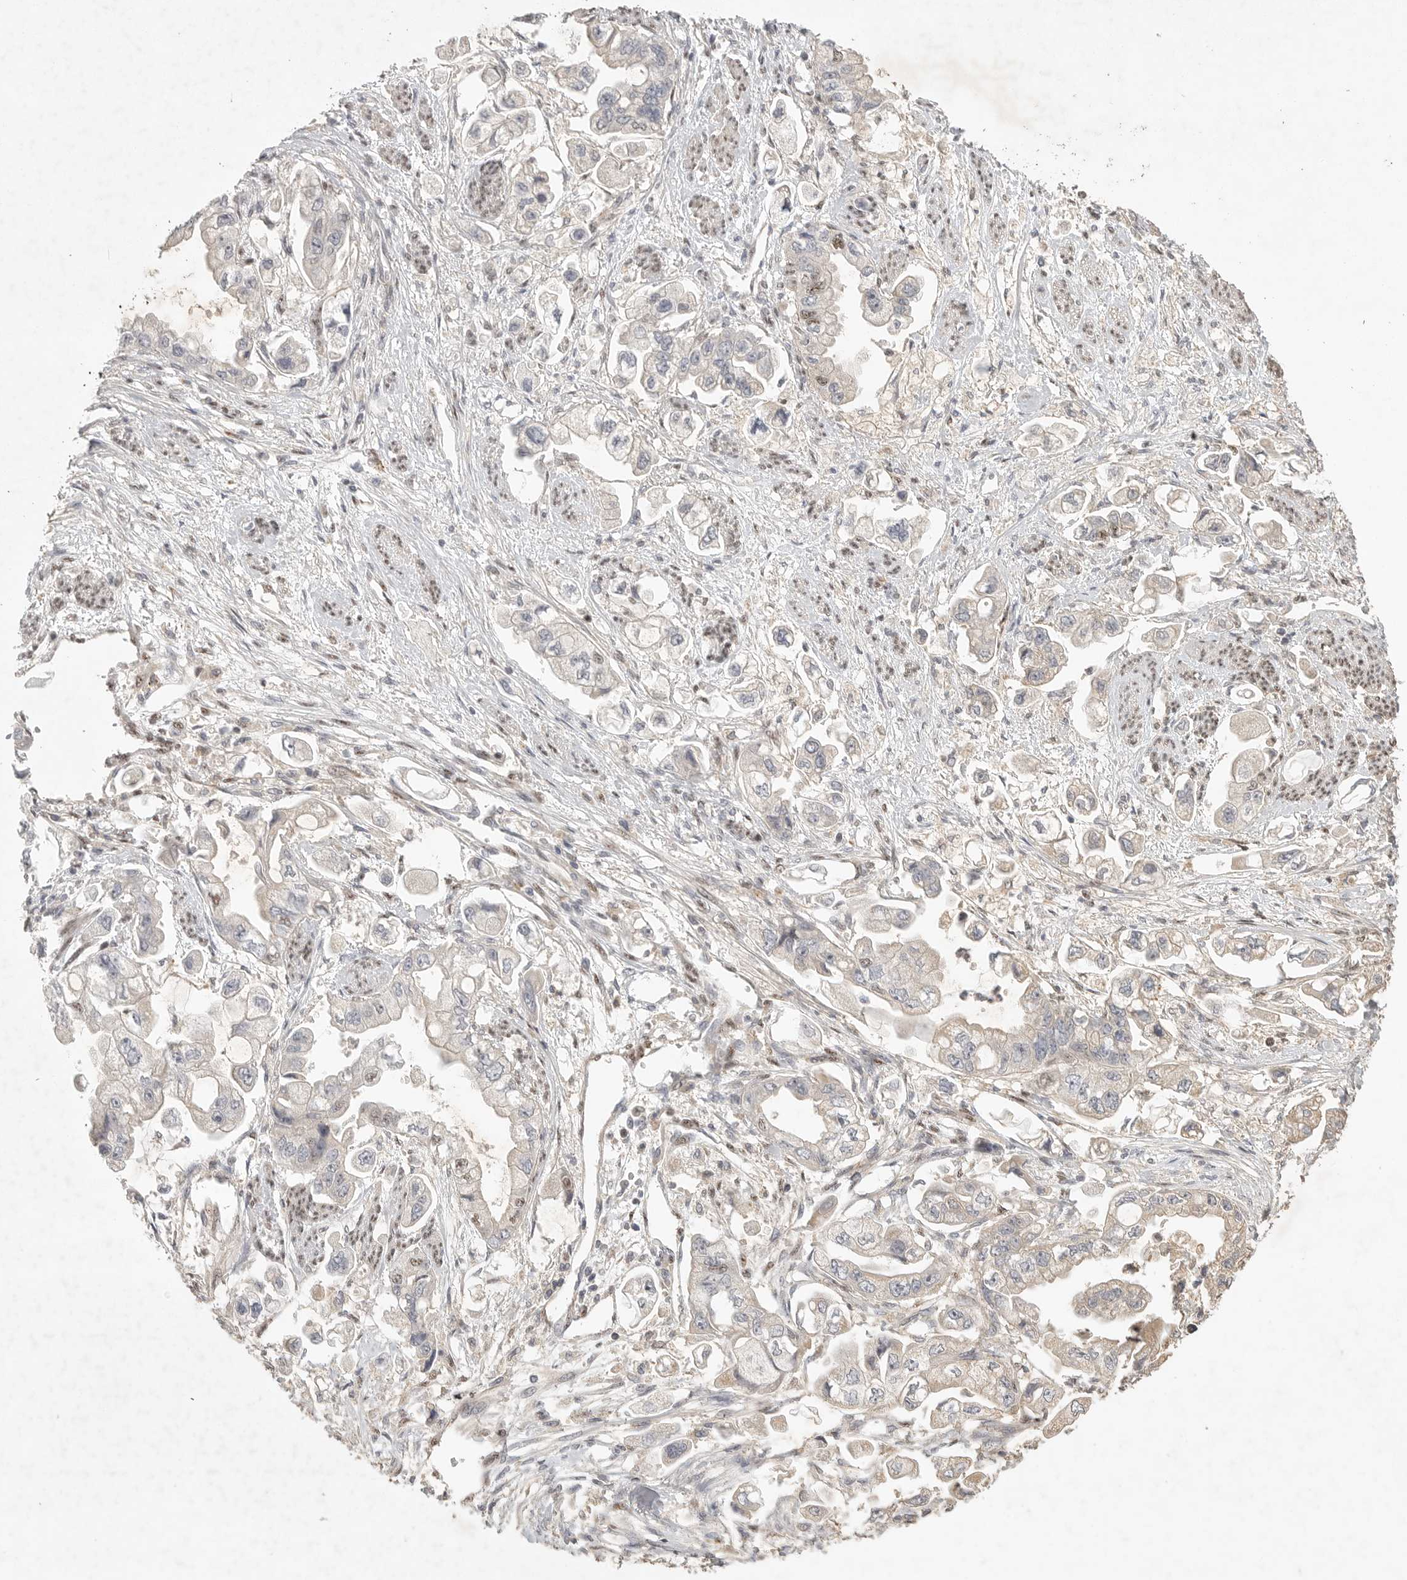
{"staining": {"intensity": "weak", "quantity": "<25%", "location": "nuclear"}, "tissue": "stomach cancer", "cell_type": "Tumor cells", "image_type": "cancer", "snomed": [{"axis": "morphology", "description": "Adenocarcinoma, NOS"}, {"axis": "topography", "description": "Stomach"}], "caption": "DAB (3,3'-diaminobenzidine) immunohistochemical staining of stomach cancer shows no significant expression in tumor cells.", "gene": "POMP", "patient": {"sex": "male", "age": 62}}